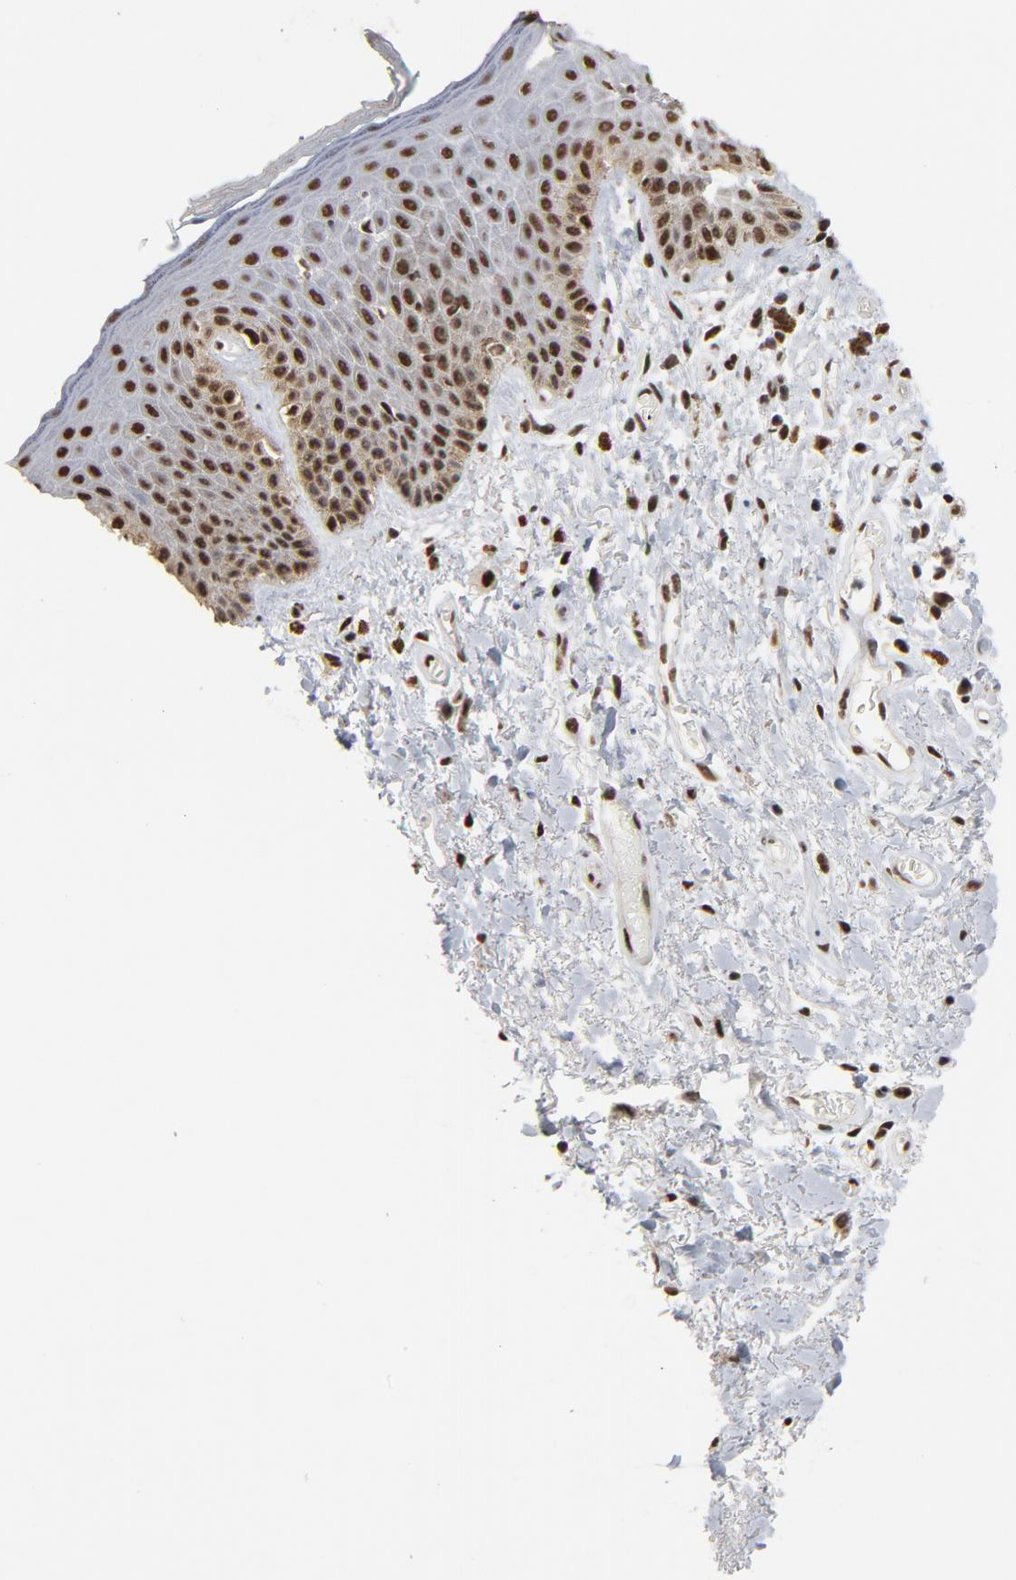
{"staining": {"intensity": "moderate", "quantity": ">75%", "location": "nuclear"}, "tissue": "skin", "cell_type": "Epidermal cells", "image_type": "normal", "snomed": [{"axis": "morphology", "description": "Normal tissue, NOS"}, {"axis": "topography", "description": "Anal"}], "caption": "DAB immunohistochemical staining of unremarkable skin displays moderate nuclear protein staining in about >75% of epidermal cells. The protein is shown in brown color, while the nuclei are stained blue.", "gene": "MRE11", "patient": {"sex": "male", "age": 74}}